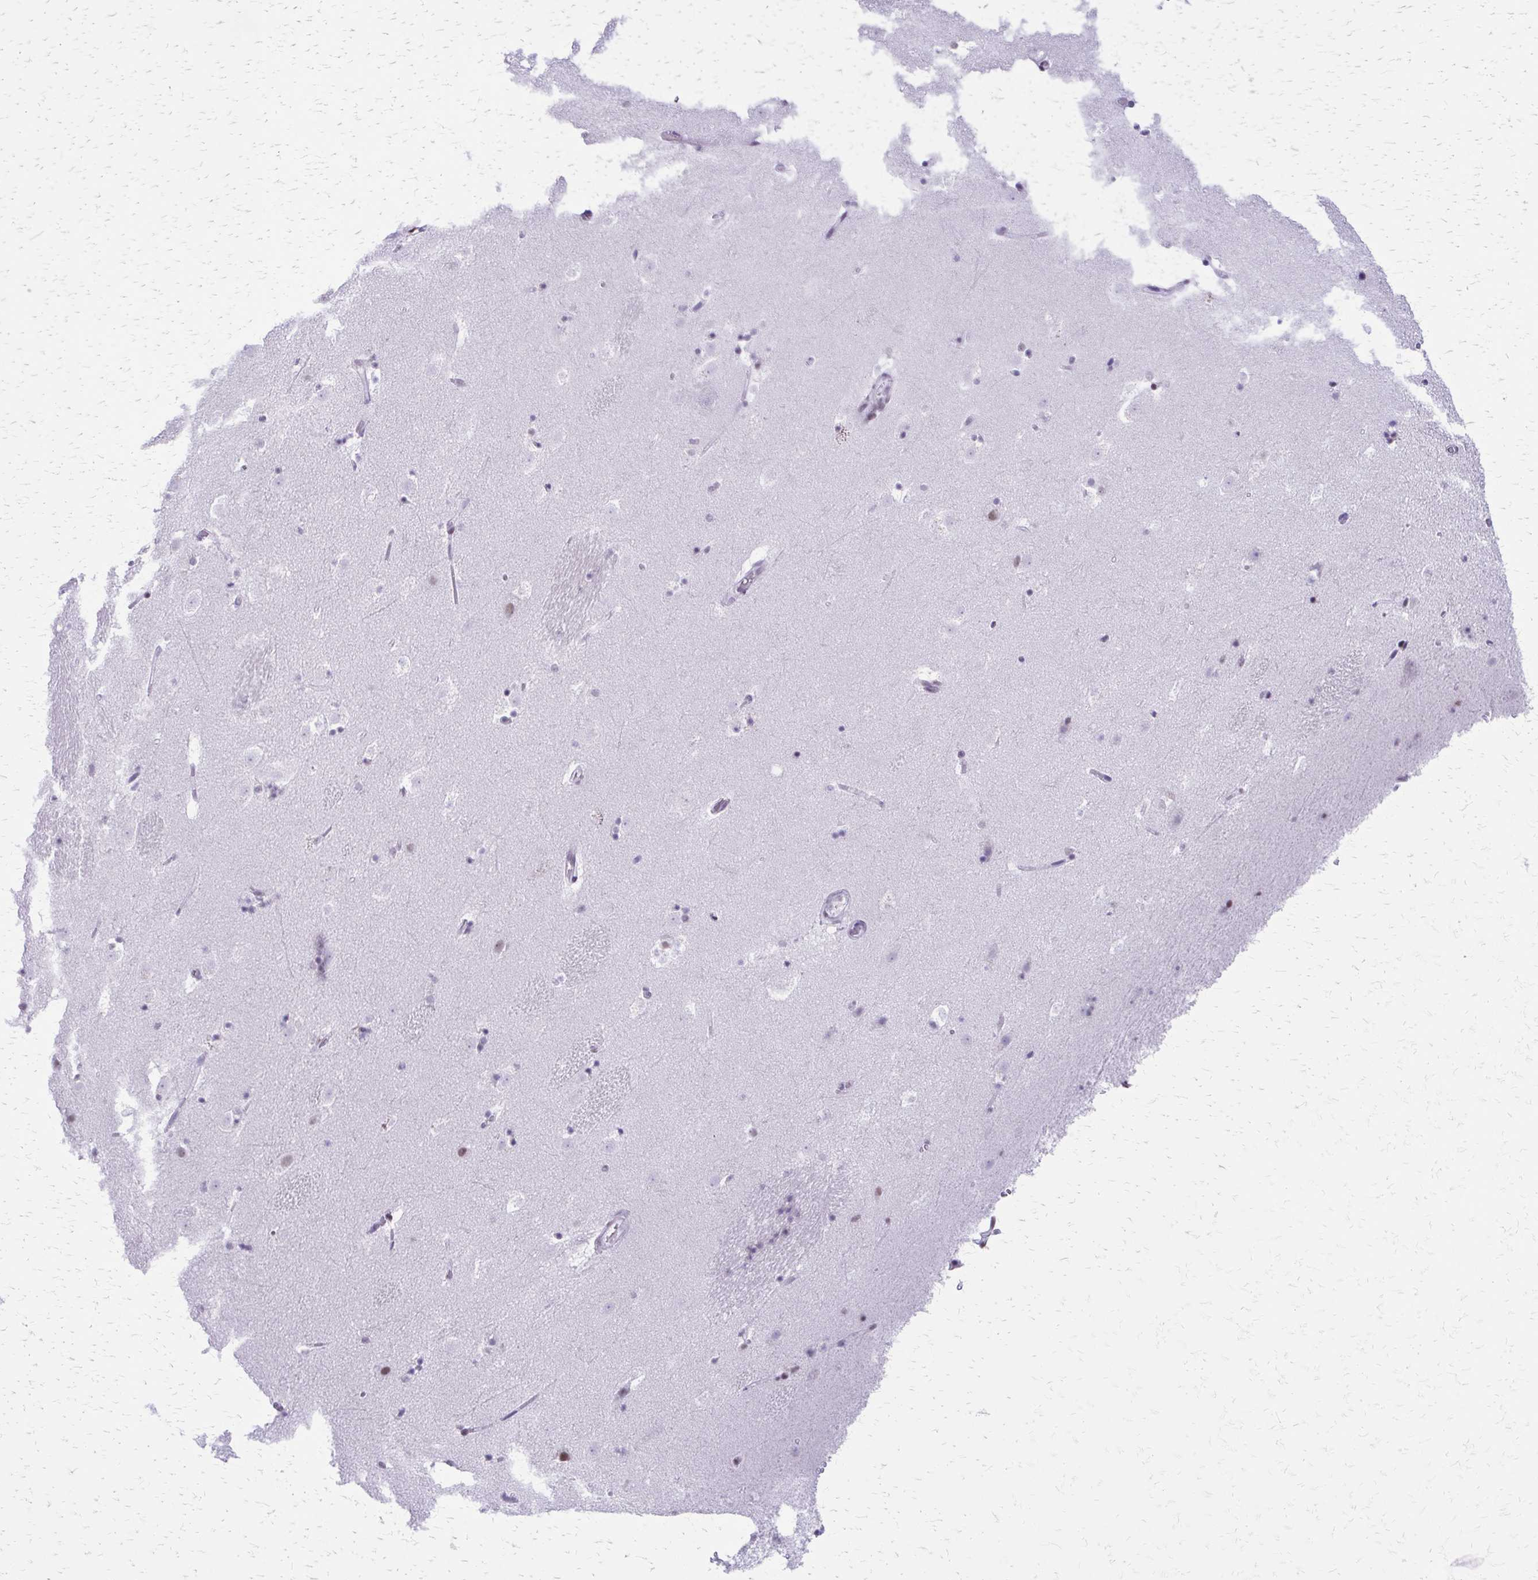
{"staining": {"intensity": "moderate", "quantity": "<25%", "location": "nuclear"}, "tissue": "caudate", "cell_type": "Glial cells", "image_type": "normal", "snomed": [{"axis": "morphology", "description": "Normal tissue, NOS"}, {"axis": "topography", "description": "Lateral ventricle wall"}], "caption": "Protein staining by immunohistochemistry (IHC) reveals moderate nuclear staining in approximately <25% of glial cells in unremarkable caudate.", "gene": "SS18", "patient": {"sex": "male", "age": 37}}